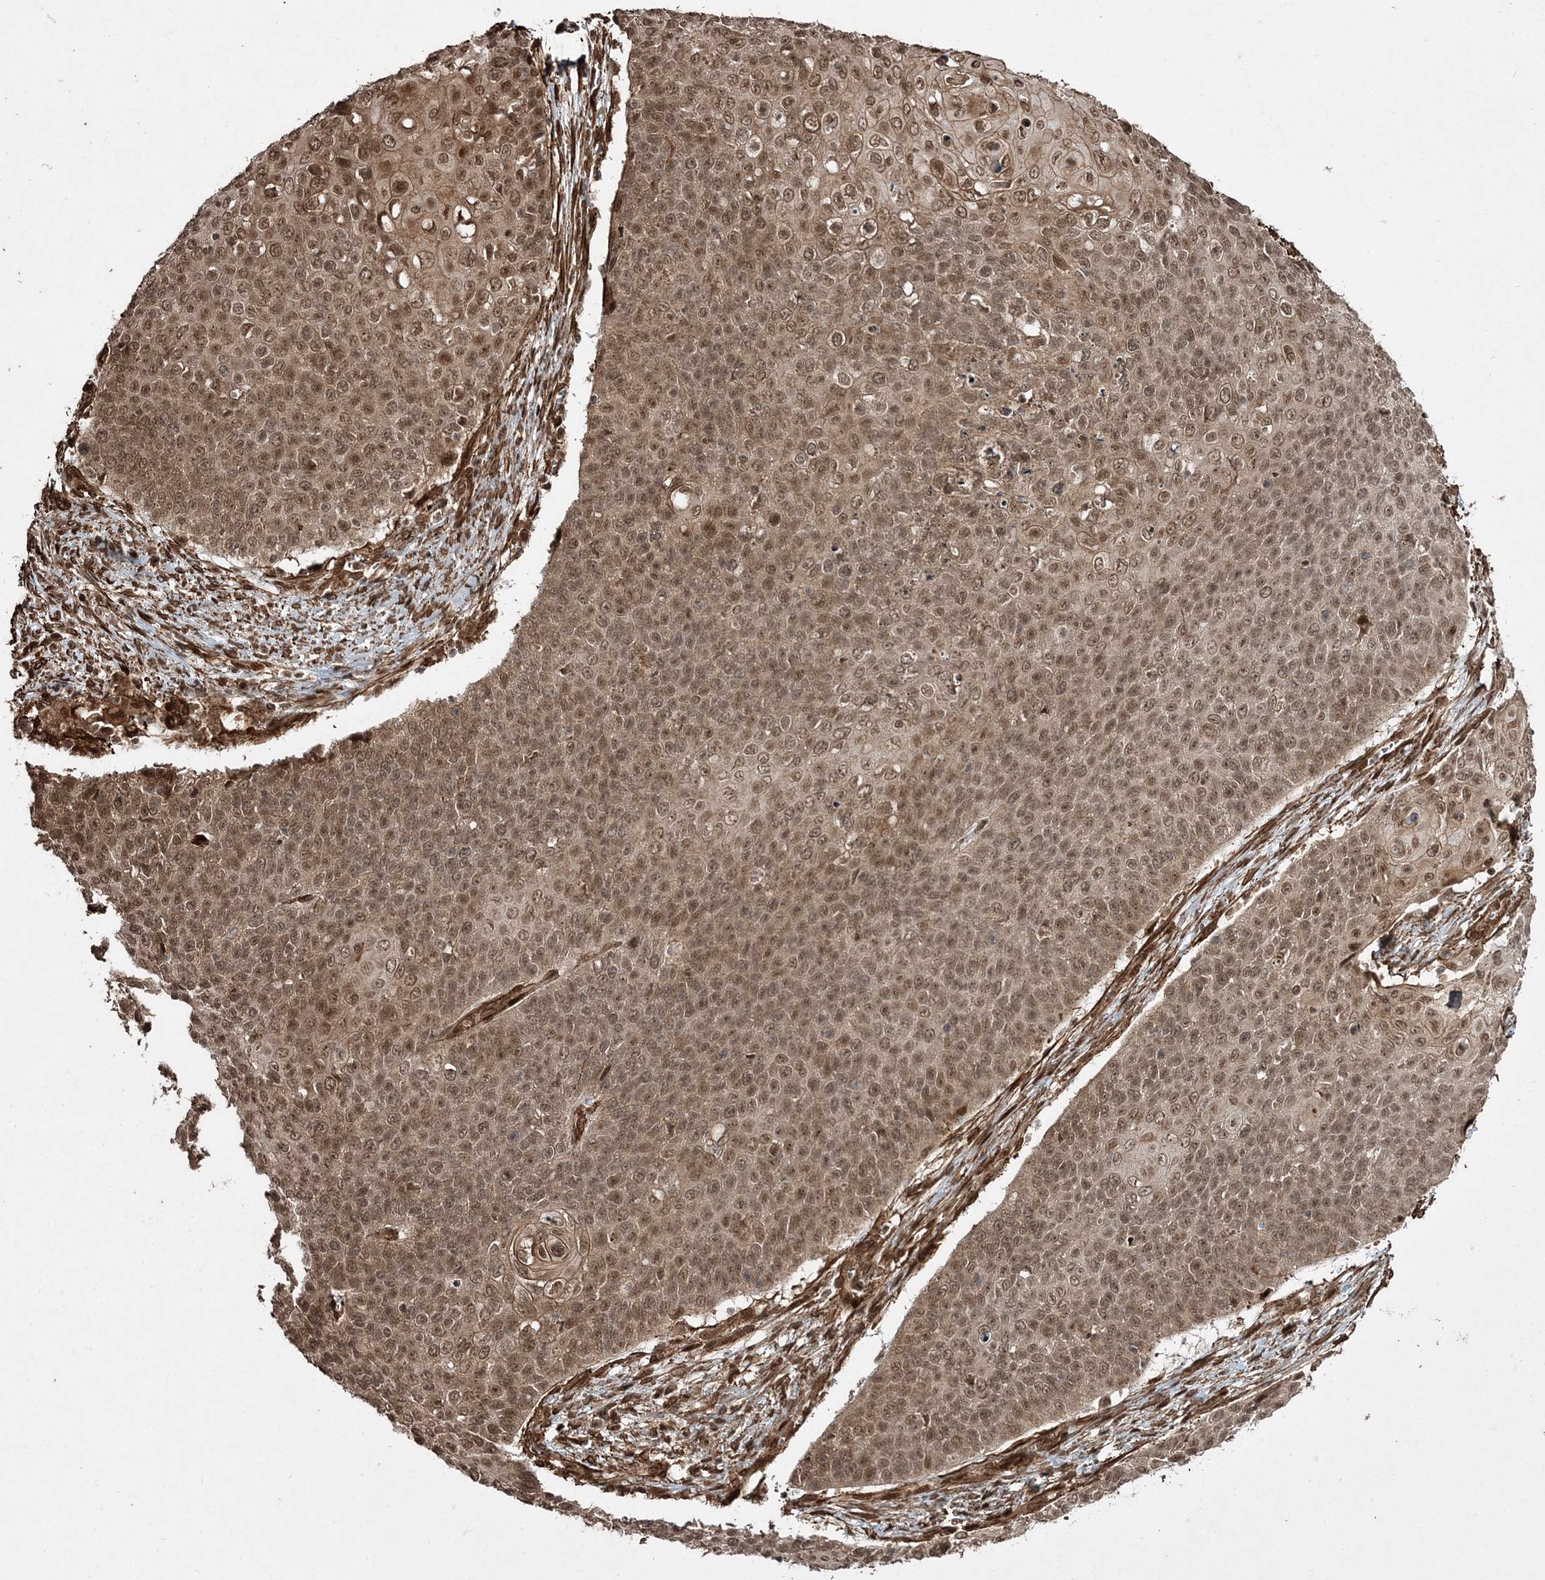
{"staining": {"intensity": "moderate", "quantity": ">75%", "location": "cytoplasmic/membranous,nuclear"}, "tissue": "cervical cancer", "cell_type": "Tumor cells", "image_type": "cancer", "snomed": [{"axis": "morphology", "description": "Squamous cell carcinoma, NOS"}, {"axis": "topography", "description": "Cervix"}], "caption": "There is medium levels of moderate cytoplasmic/membranous and nuclear expression in tumor cells of cervical squamous cell carcinoma, as demonstrated by immunohistochemical staining (brown color).", "gene": "ETAA1", "patient": {"sex": "female", "age": 39}}